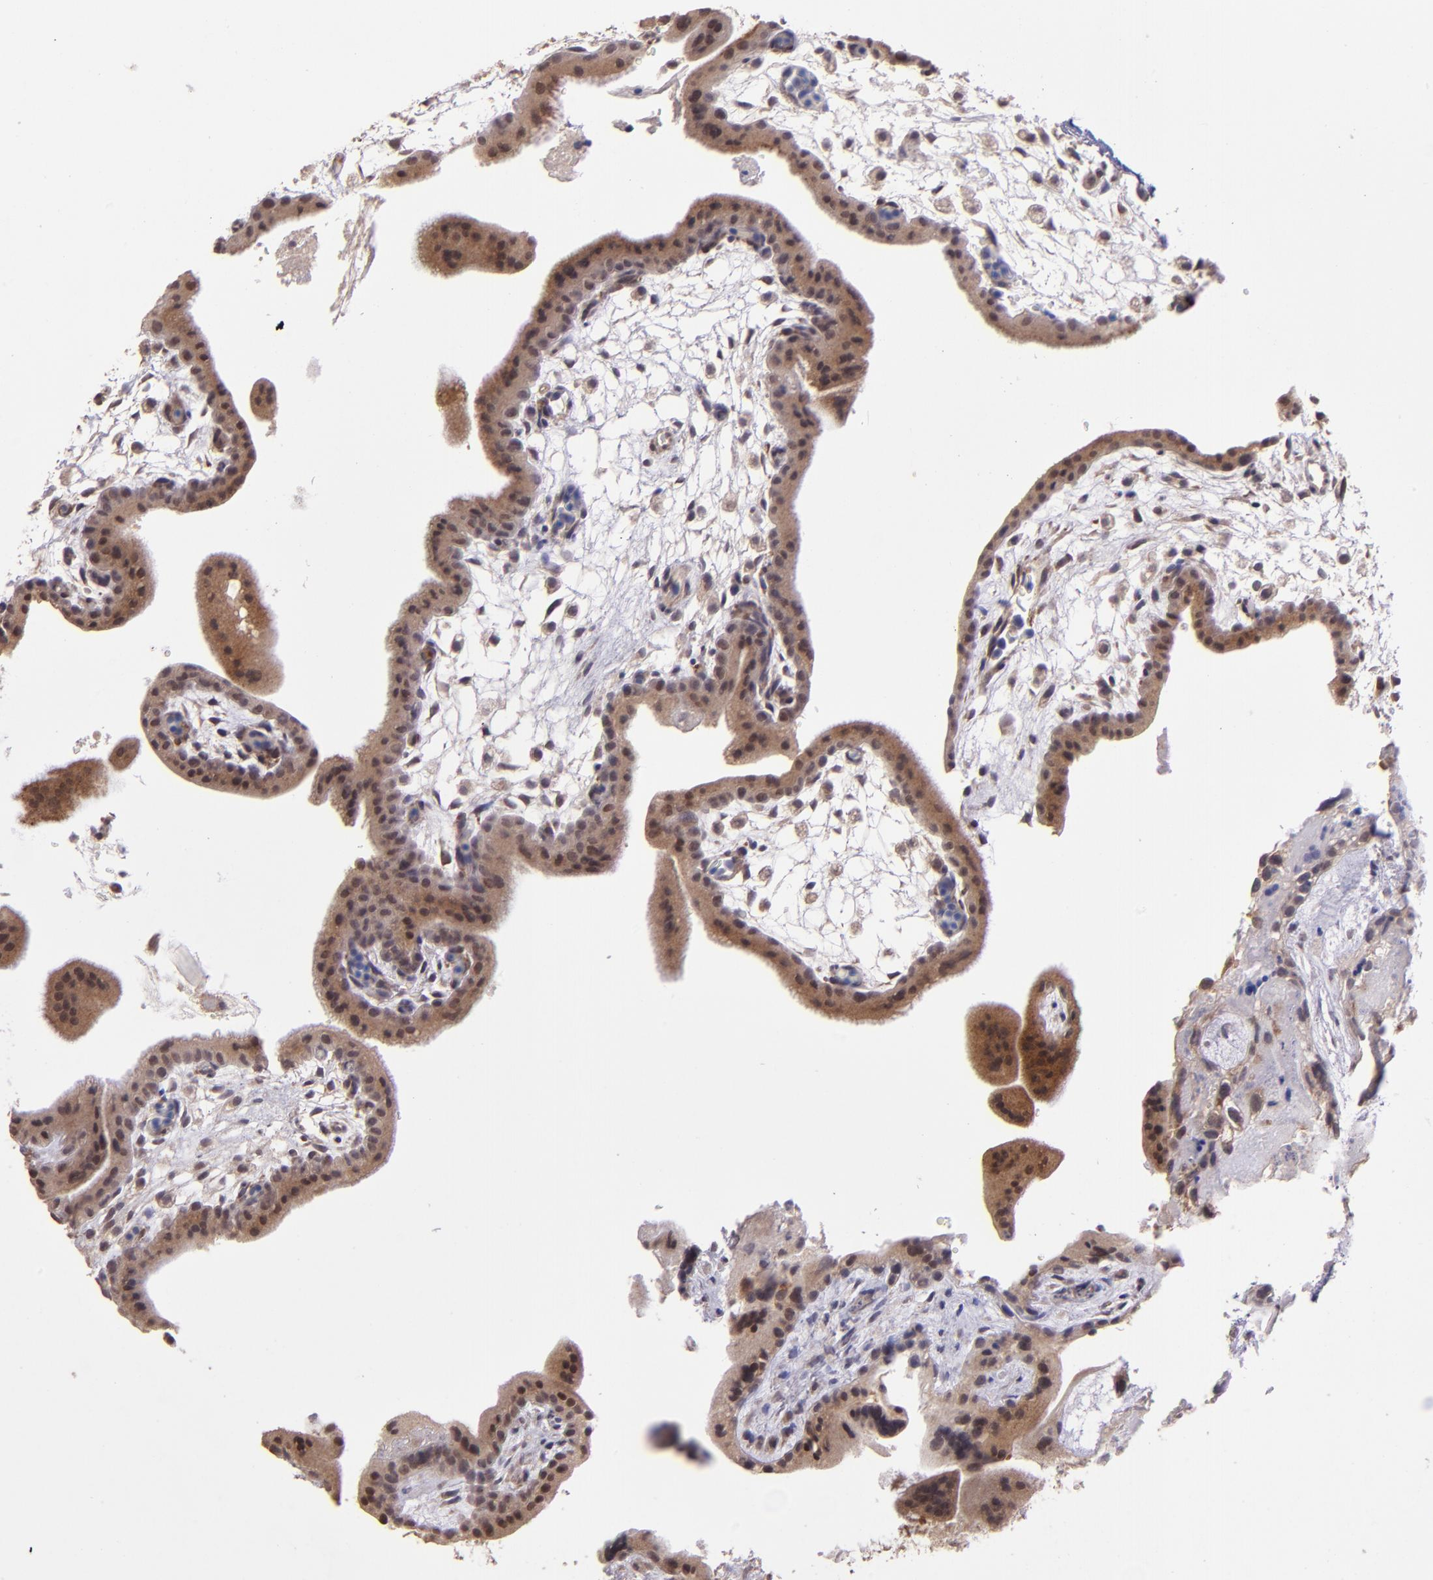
{"staining": {"intensity": "weak", "quantity": "<25%", "location": "cytoplasmic/membranous"}, "tissue": "placenta", "cell_type": "Decidual cells", "image_type": "normal", "snomed": [{"axis": "morphology", "description": "Normal tissue, NOS"}, {"axis": "topography", "description": "Placenta"}], "caption": "Immunohistochemistry (IHC) of benign placenta shows no staining in decidual cells.", "gene": "TAF7L", "patient": {"sex": "female", "age": 35}}